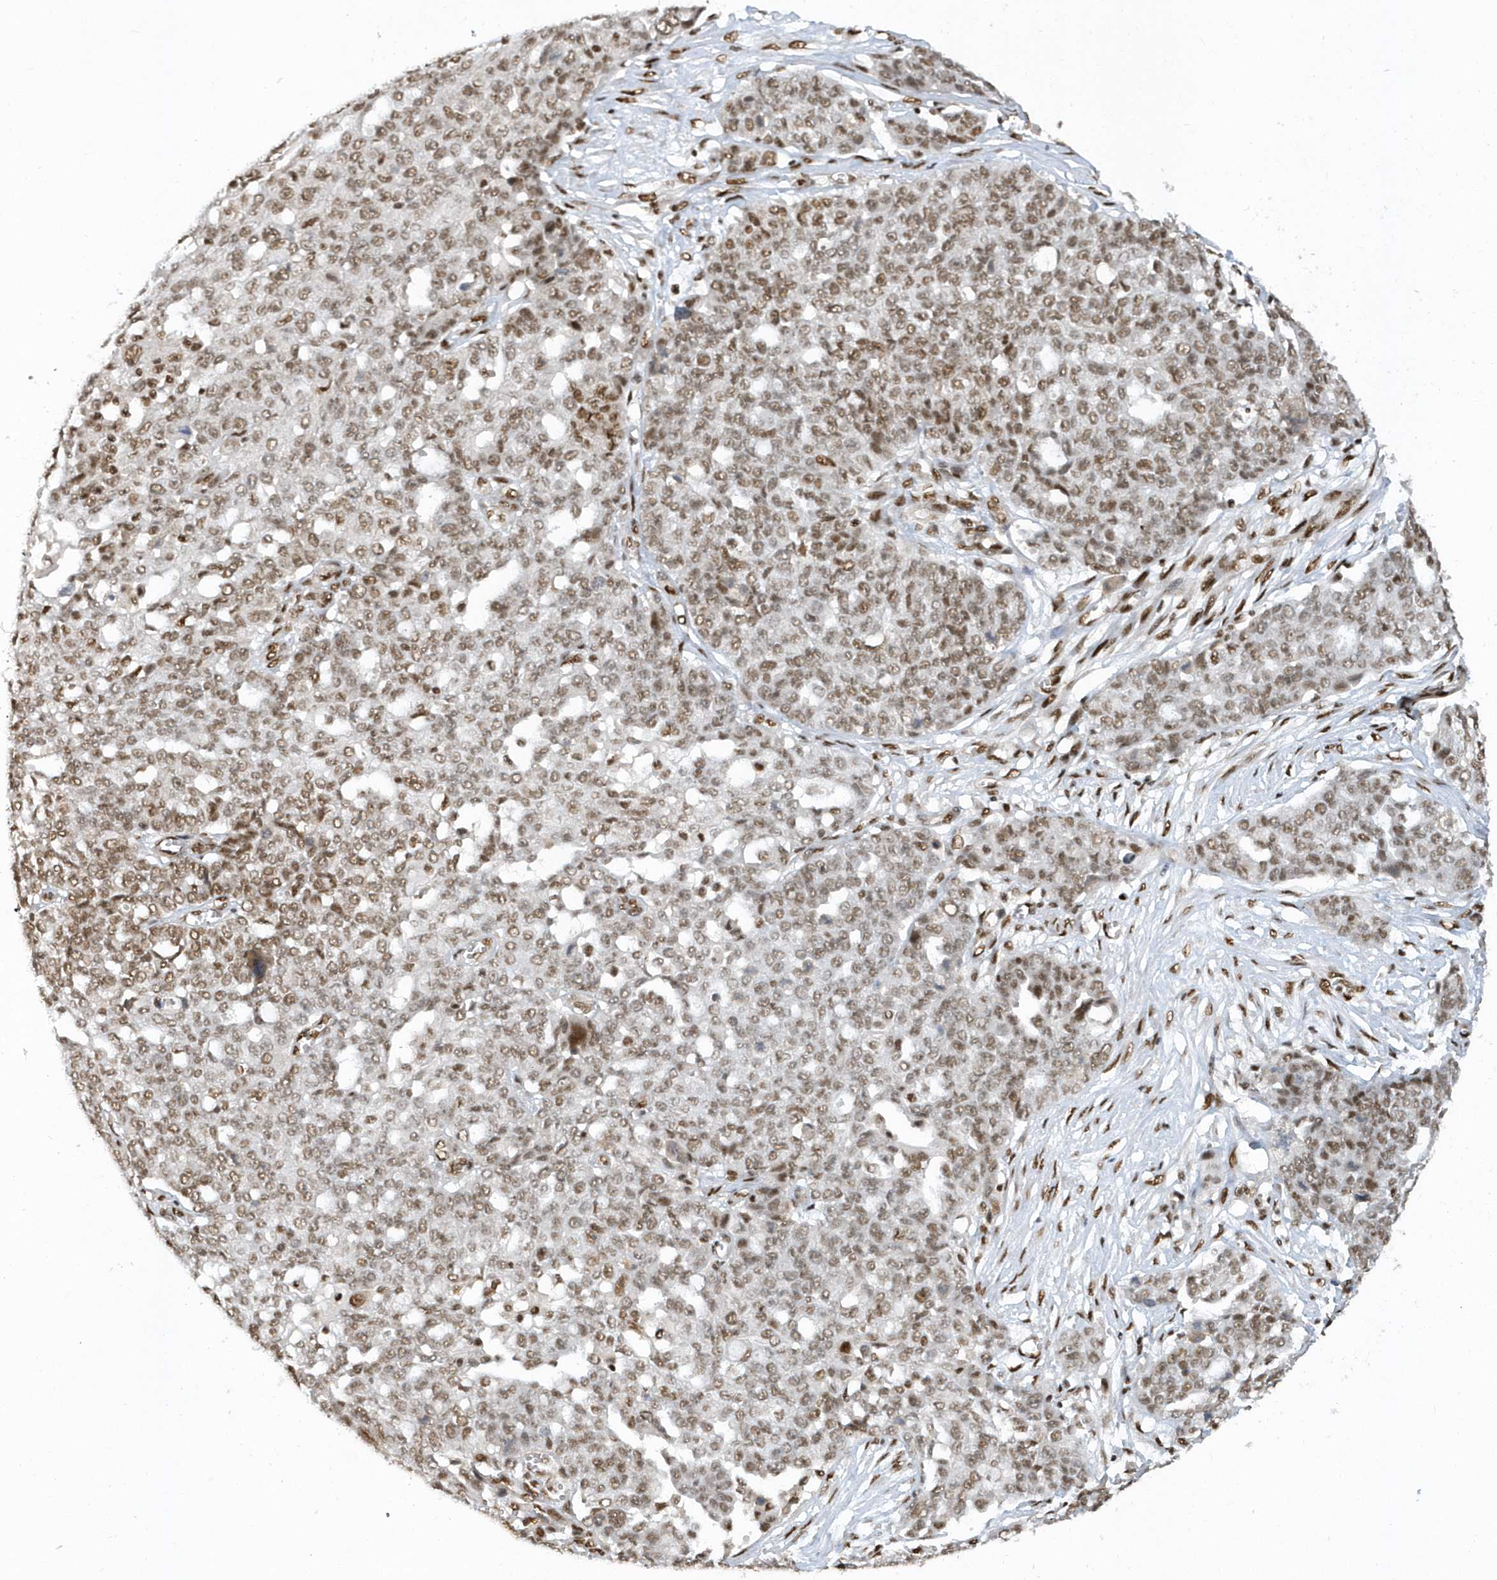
{"staining": {"intensity": "moderate", "quantity": ">75%", "location": "nuclear"}, "tissue": "ovarian cancer", "cell_type": "Tumor cells", "image_type": "cancer", "snomed": [{"axis": "morphology", "description": "Cystadenocarcinoma, serous, NOS"}, {"axis": "topography", "description": "Soft tissue"}, {"axis": "topography", "description": "Ovary"}], "caption": "Human ovarian cancer (serous cystadenocarcinoma) stained with a protein marker demonstrates moderate staining in tumor cells.", "gene": "SEPHS1", "patient": {"sex": "female", "age": 57}}